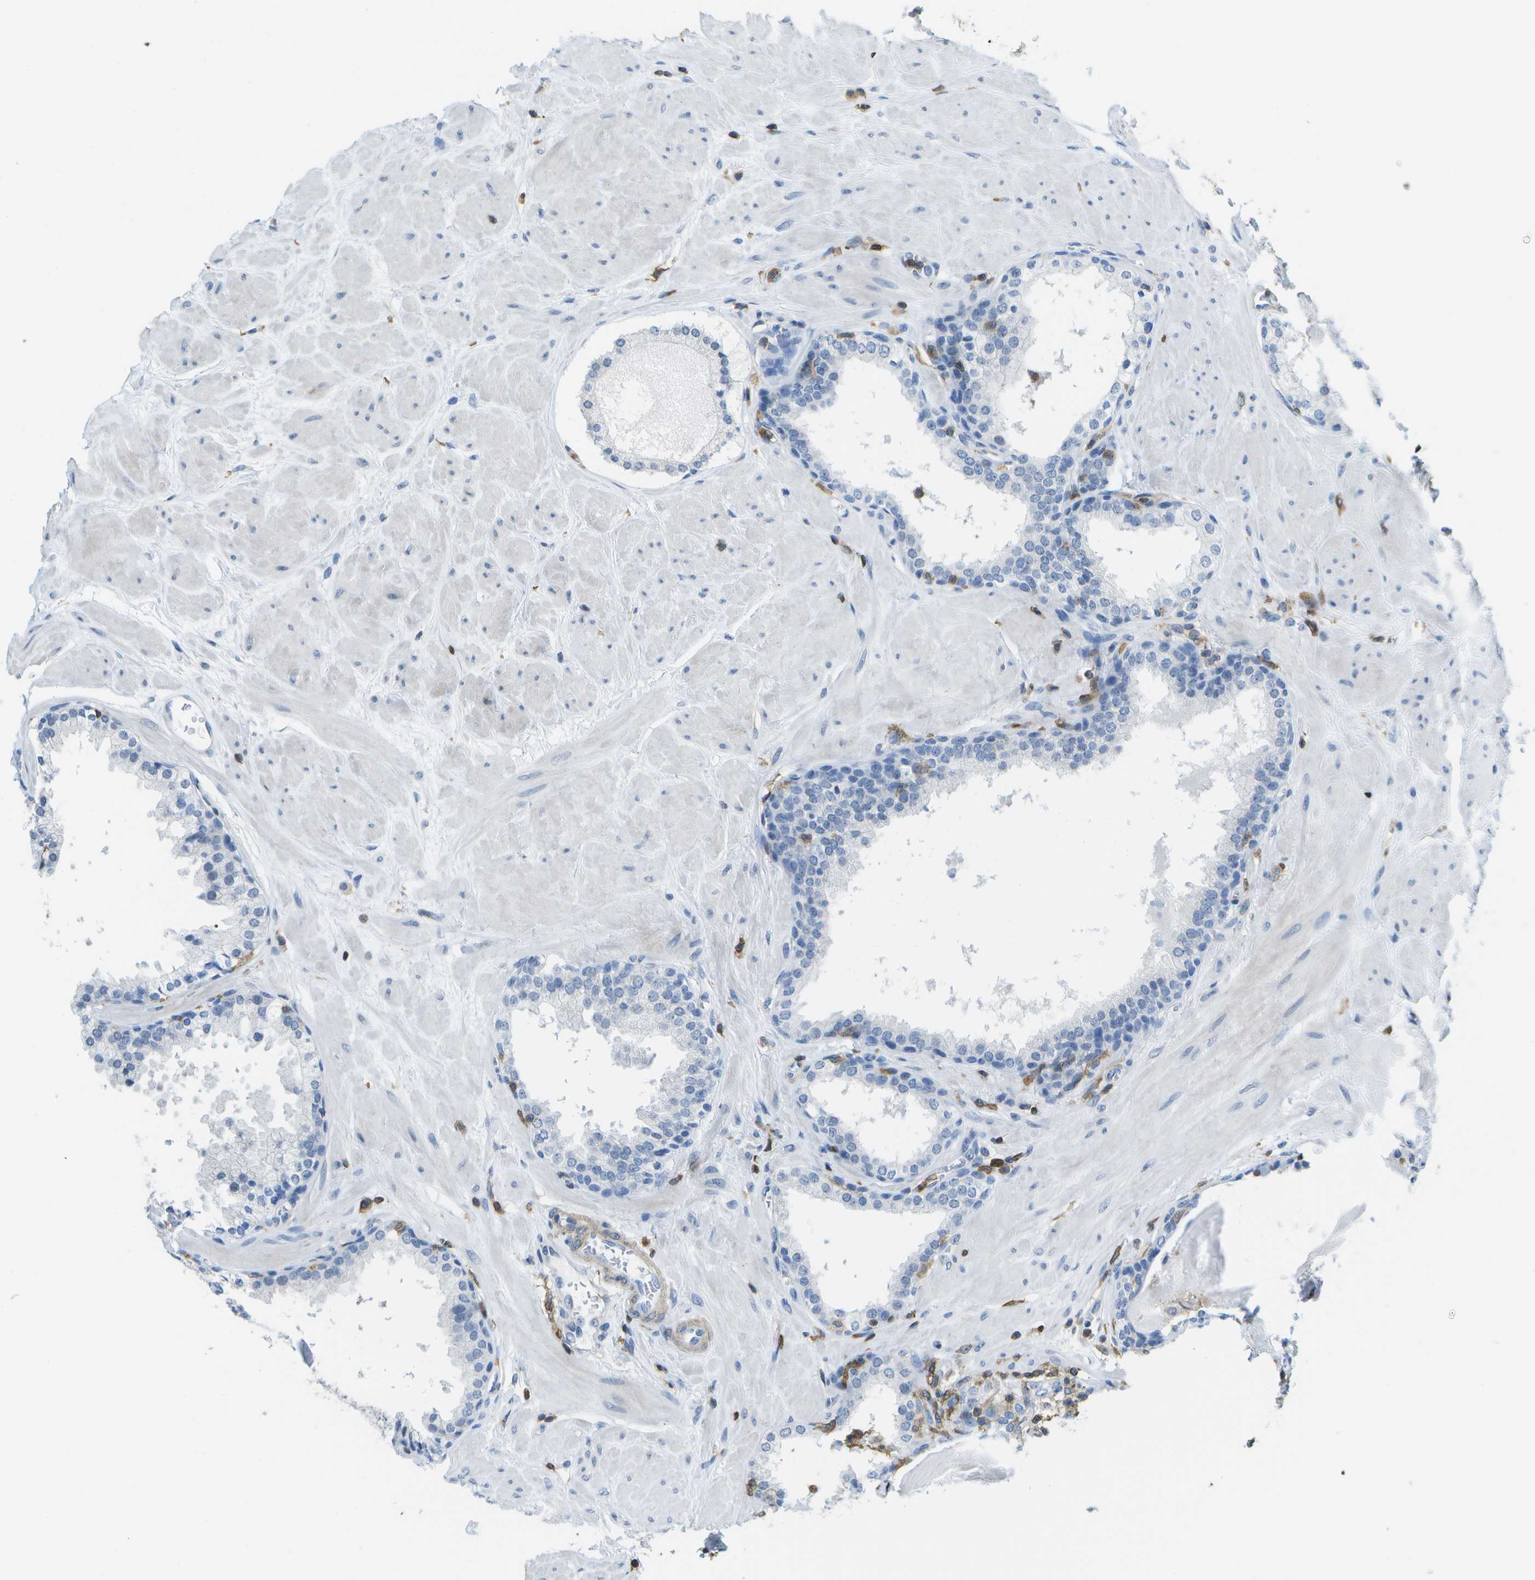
{"staining": {"intensity": "negative", "quantity": "none", "location": "none"}, "tissue": "prostate", "cell_type": "Glandular cells", "image_type": "normal", "snomed": [{"axis": "morphology", "description": "Normal tissue, NOS"}, {"axis": "topography", "description": "Prostate"}], "caption": "Immunohistochemistry (IHC) of normal human prostate displays no positivity in glandular cells.", "gene": "RCSD1", "patient": {"sex": "male", "age": 51}}